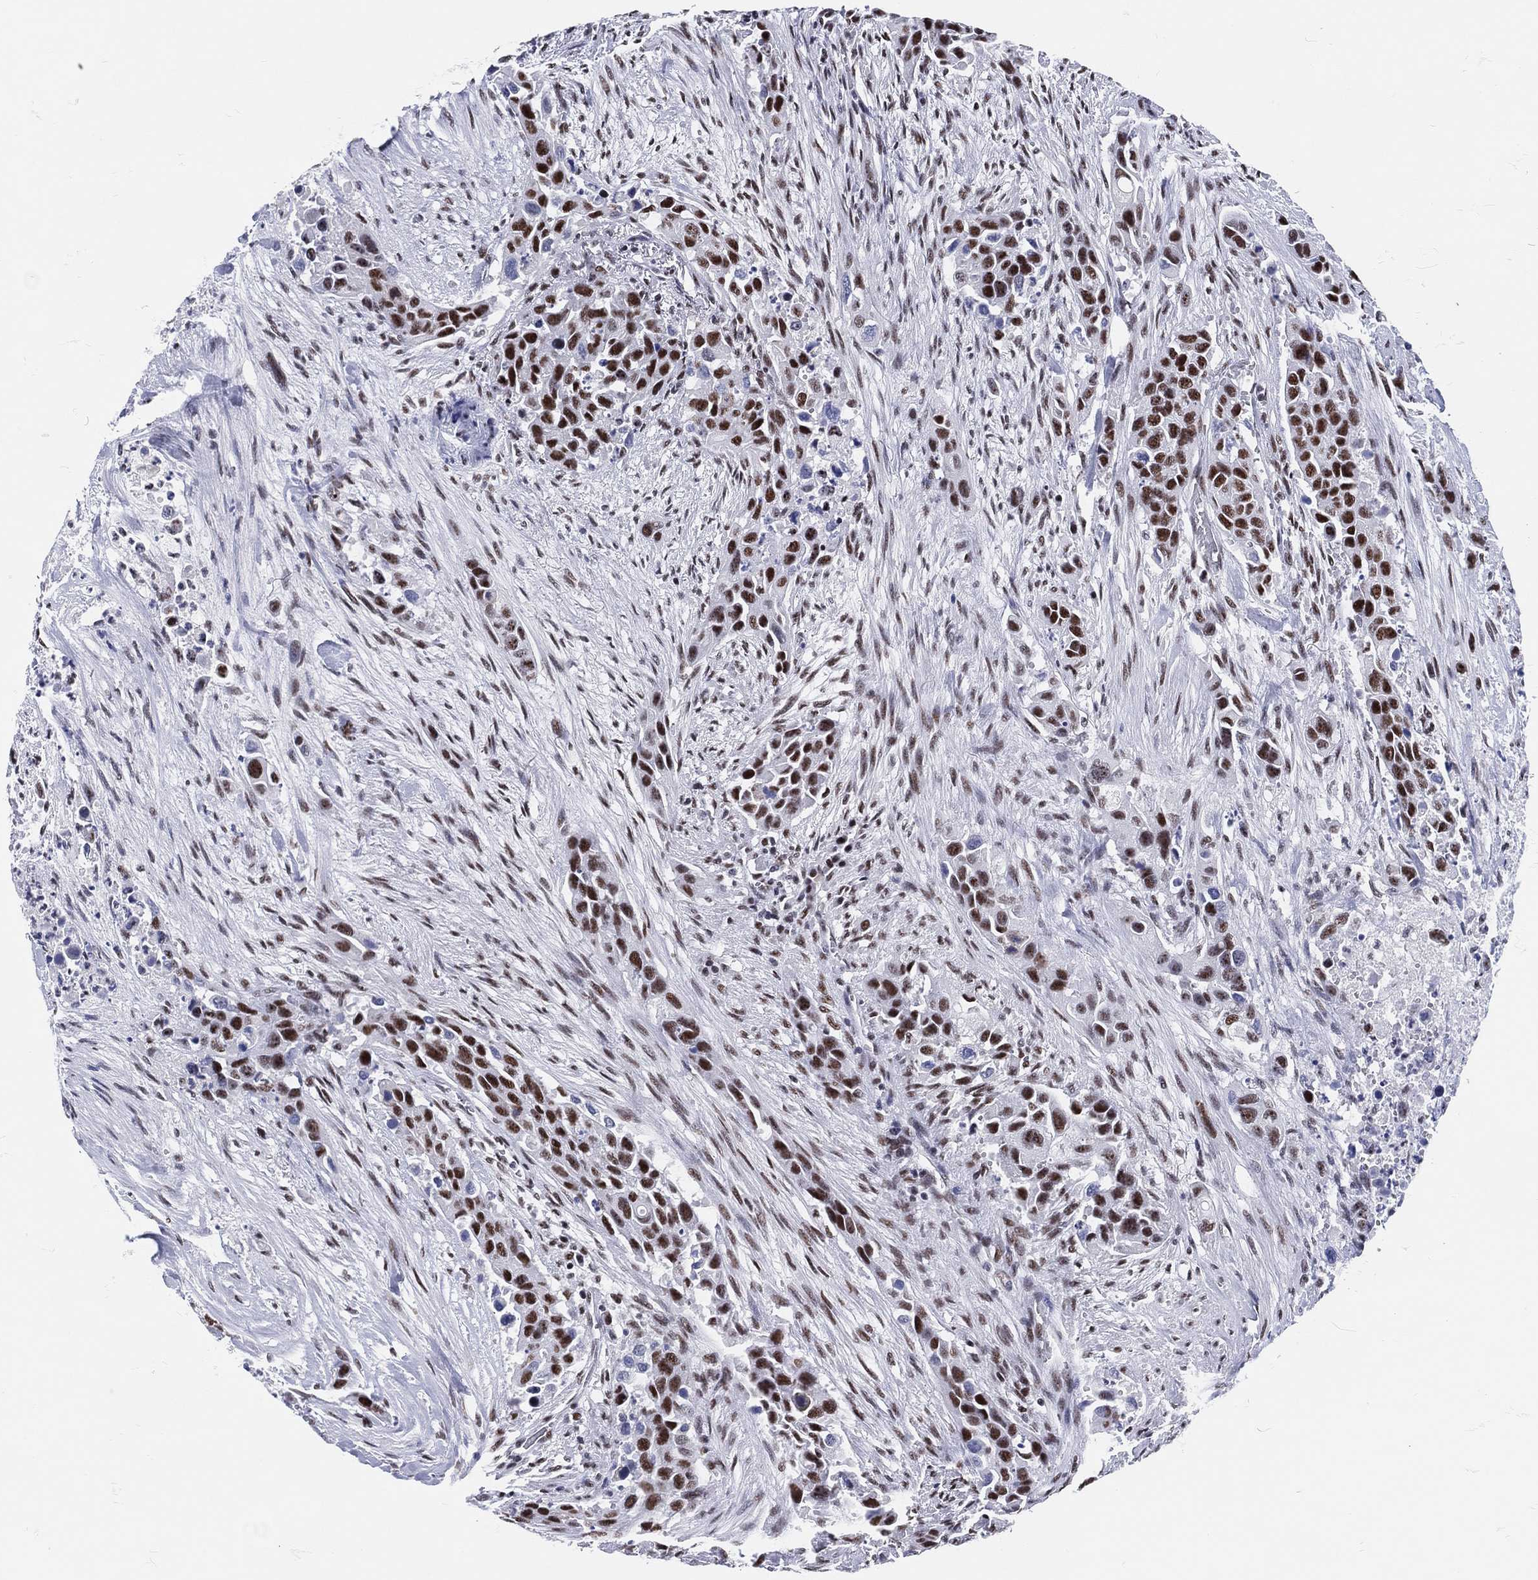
{"staining": {"intensity": "strong", "quantity": ">75%", "location": "nuclear"}, "tissue": "urothelial cancer", "cell_type": "Tumor cells", "image_type": "cancer", "snomed": [{"axis": "morphology", "description": "Urothelial carcinoma, High grade"}, {"axis": "topography", "description": "Urinary bladder"}], "caption": "Tumor cells demonstrate high levels of strong nuclear positivity in about >75% of cells in human urothelial cancer.", "gene": "MAPK8IP1", "patient": {"sex": "female", "age": 73}}